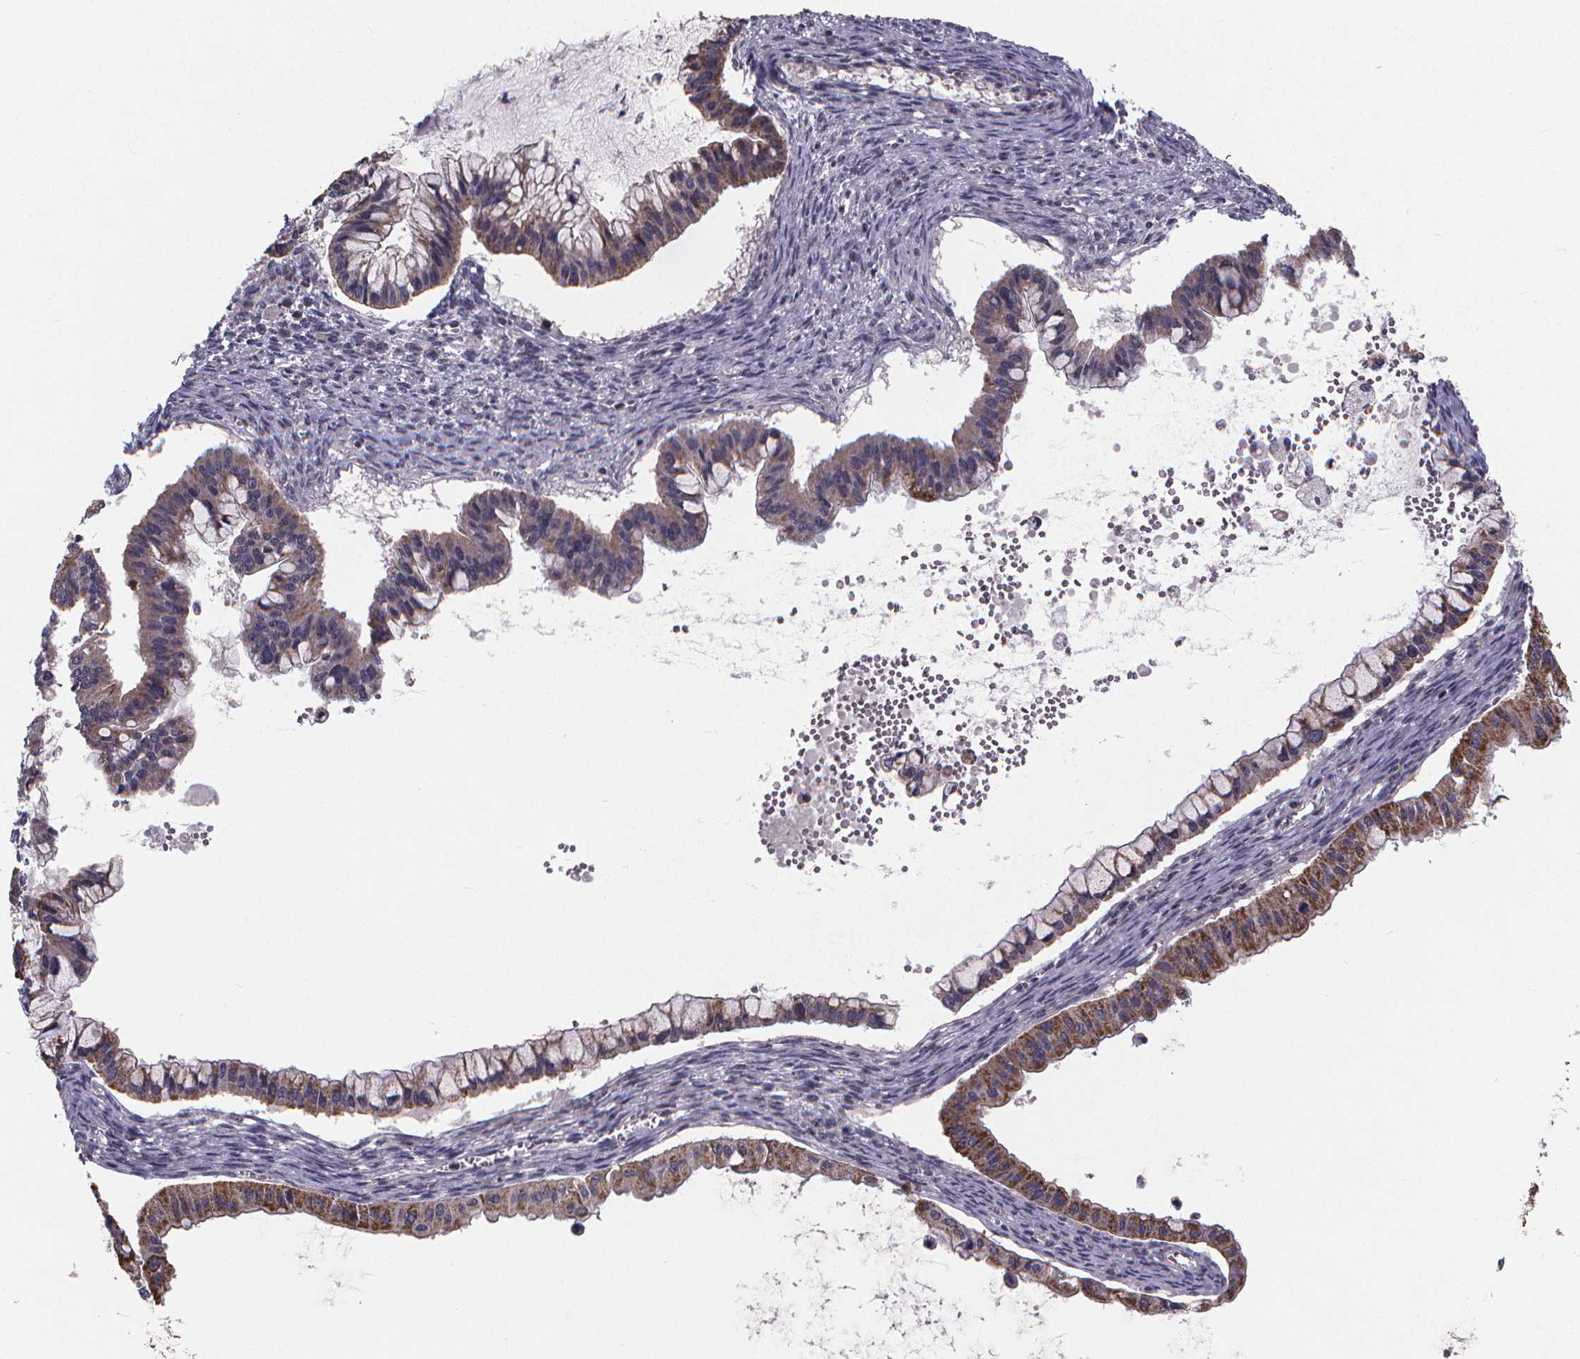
{"staining": {"intensity": "moderate", "quantity": "25%-75%", "location": "cytoplasmic/membranous"}, "tissue": "ovarian cancer", "cell_type": "Tumor cells", "image_type": "cancer", "snomed": [{"axis": "morphology", "description": "Cystadenocarcinoma, mucinous, NOS"}, {"axis": "topography", "description": "Ovary"}], "caption": "Moderate cytoplasmic/membranous expression for a protein is appreciated in approximately 25%-75% of tumor cells of ovarian cancer (mucinous cystadenocarcinoma) using IHC.", "gene": "FBXW2", "patient": {"sex": "female", "age": 72}}